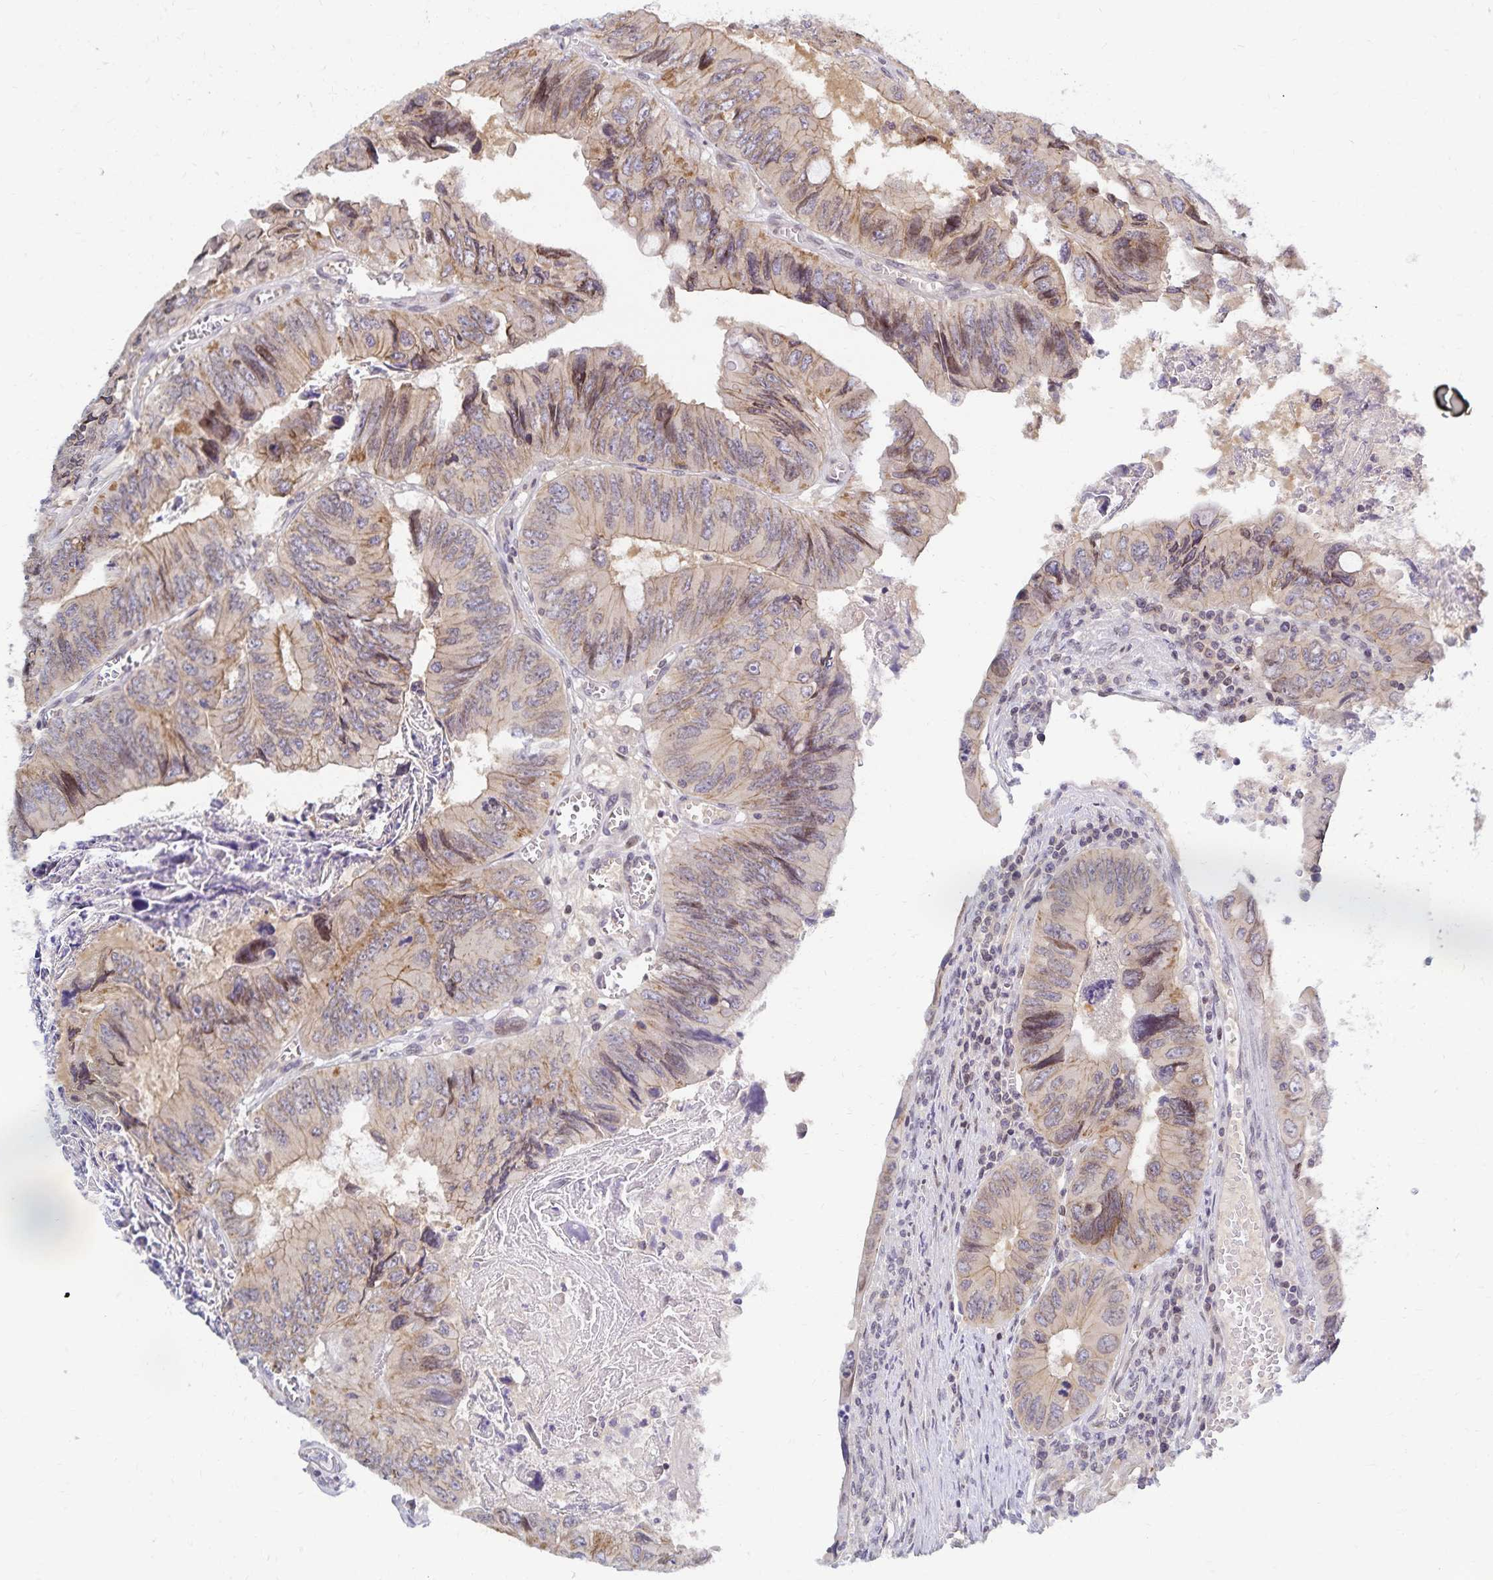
{"staining": {"intensity": "weak", "quantity": "25%-75%", "location": "cytoplasmic/membranous"}, "tissue": "colorectal cancer", "cell_type": "Tumor cells", "image_type": "cancer", "snomed": [{"axis": "morphology", "description": "Adenocarcinoma, NOS"}, {"axis": "topography", "description": "Colon"}], "caption": "Brown immunohistochemical staining in human colorectal cancer shows weak cytoplasmic/membranous expression in about 25%-75% of tumor cells.", "gene": "RAB9B", "patient": {"sex": "female", "age": 84}}